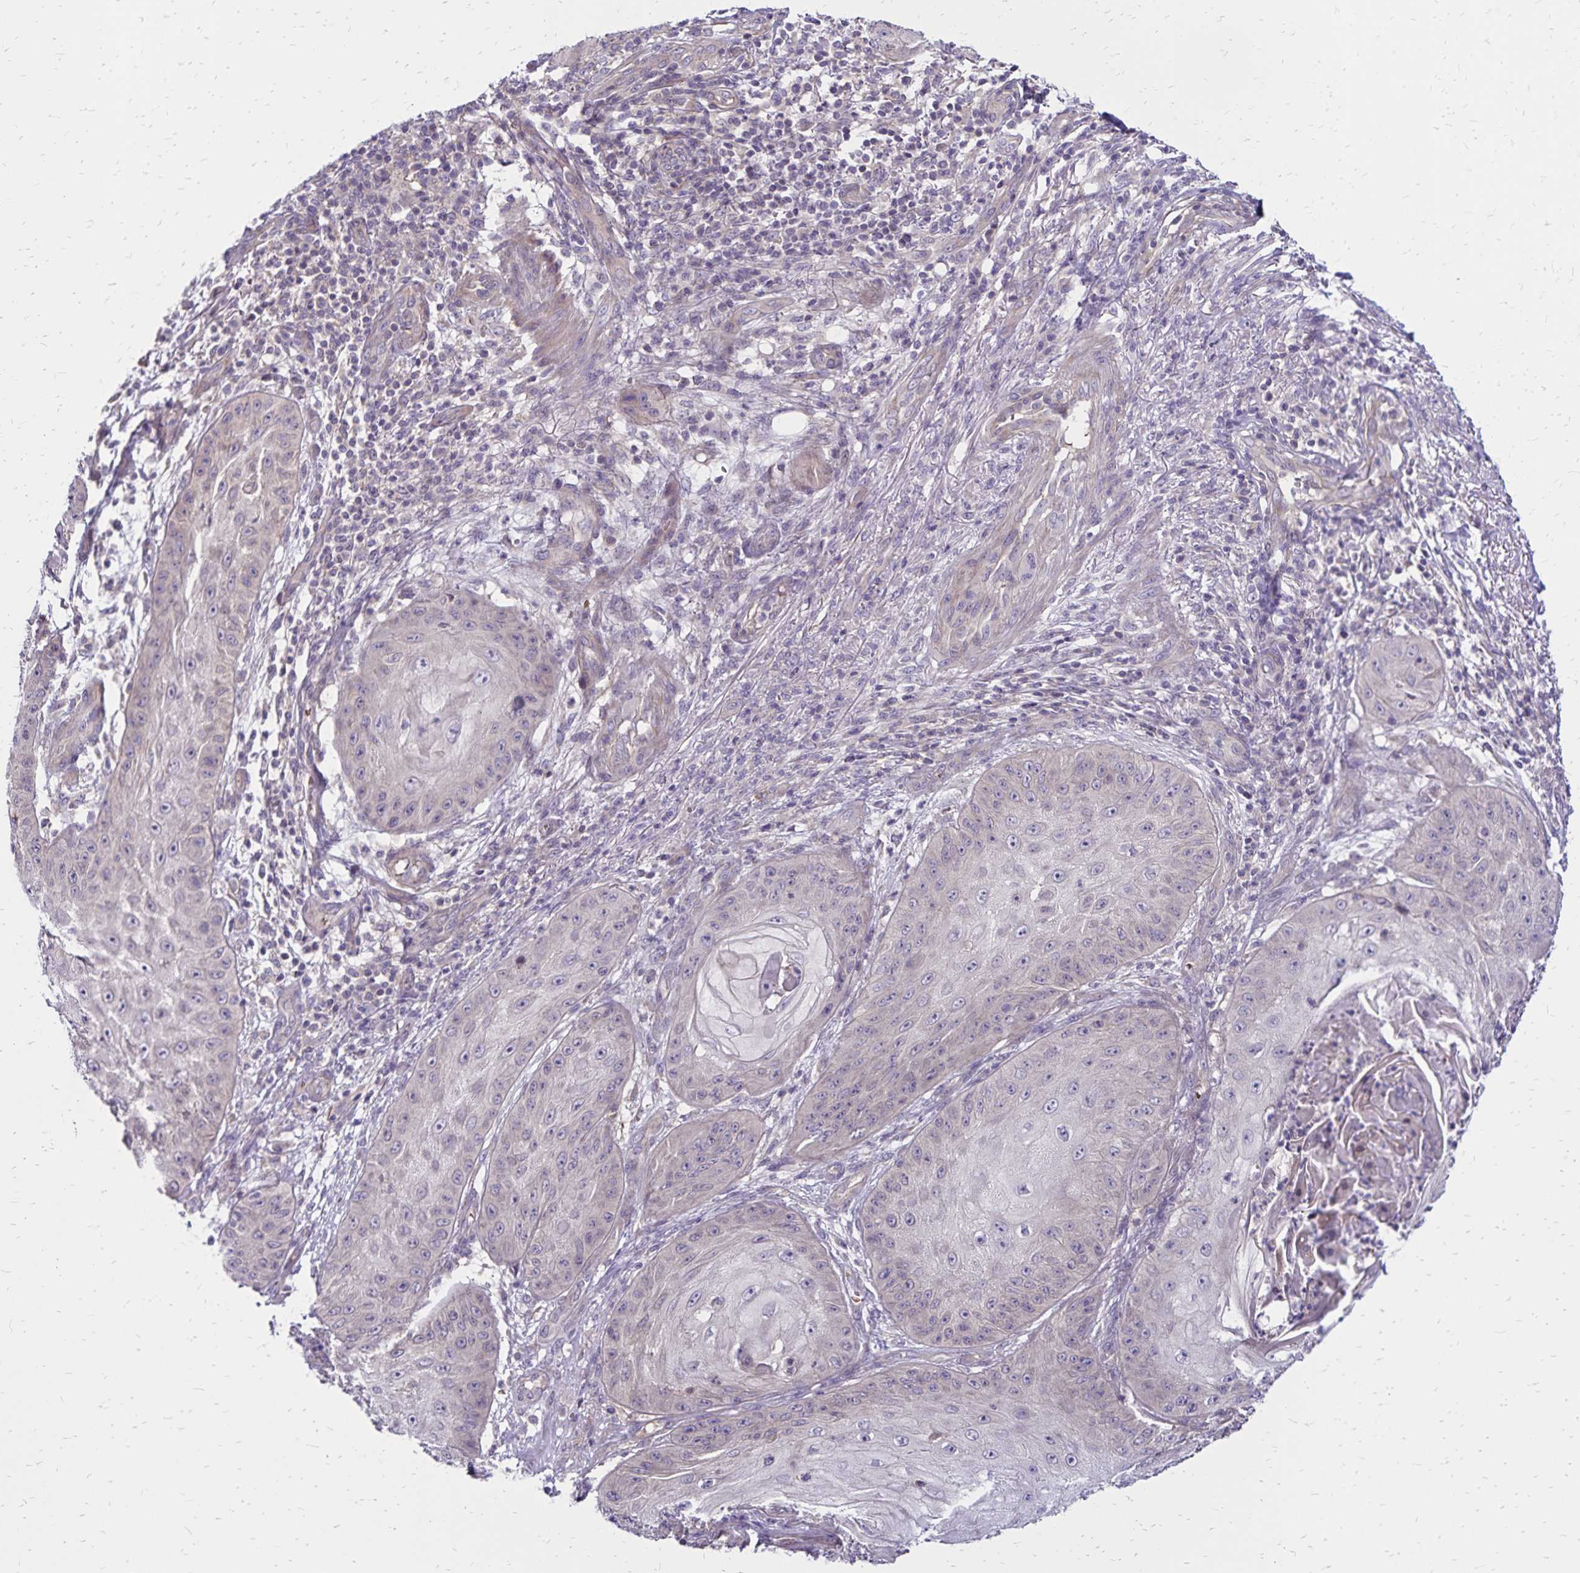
{"staining": {"intensity": "weak", "quantity": "<25%", "location": "cytoplasmic/membranous"}, "tissue": "skin cancer", "cell_type": "Tumor cells", "image_type": "cancer", "snomed": [{"axis": "morphology", "description": "Squamous cell carcinoma, NOS"}, {"axis": "topography", "description": "Skin"}], "caption": "Protein analysis of skin squamous cell carcinoma shows no significant expression in tumor cells. (Stains: DAB immunohistochemistry with hematoxylin counter stain, Microscopy: brightfield microscopy at high magnification).", "gene": "FSD1", "patient": {"sex": "male", "age": 70}}